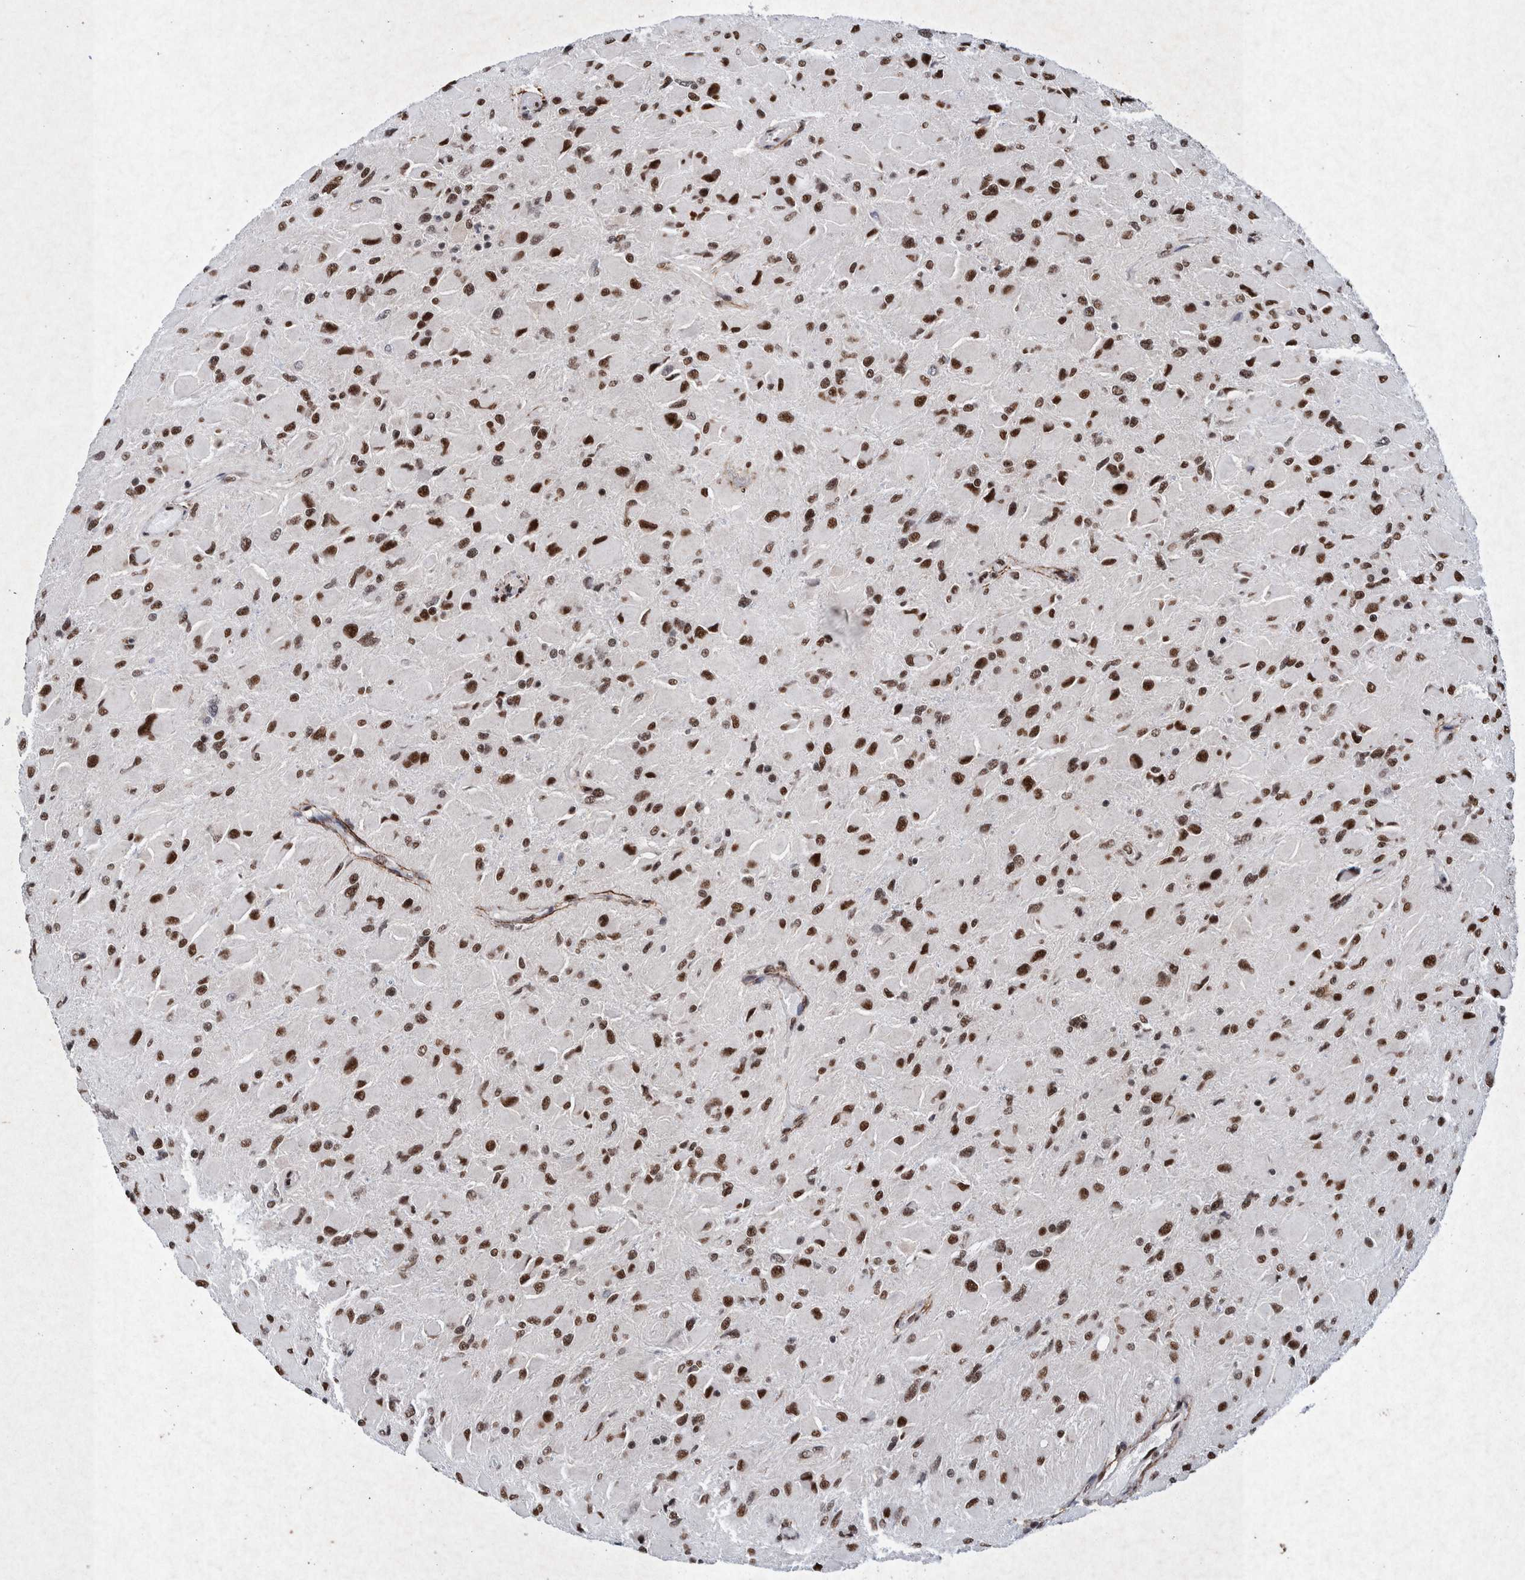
{"staining": {"intensity": "strong", "quantity": ">75%", "location": "nuclear"}, "tissue": "glioma", "cell_type": "Tumor cells", "image_type": "cancer", "snomed": [{"axis": "morphology", "description": "Glioma, malignant, High grade"}, {"axis": "topography", "description": "Cerebral cortex"}], "caption": "This is a micrograph of IHC staining of glioma, which shows strong staining in the nuclear of tumor cells.", "gene": "TAF10", "patient": {"sex": "female", "age": 36}}